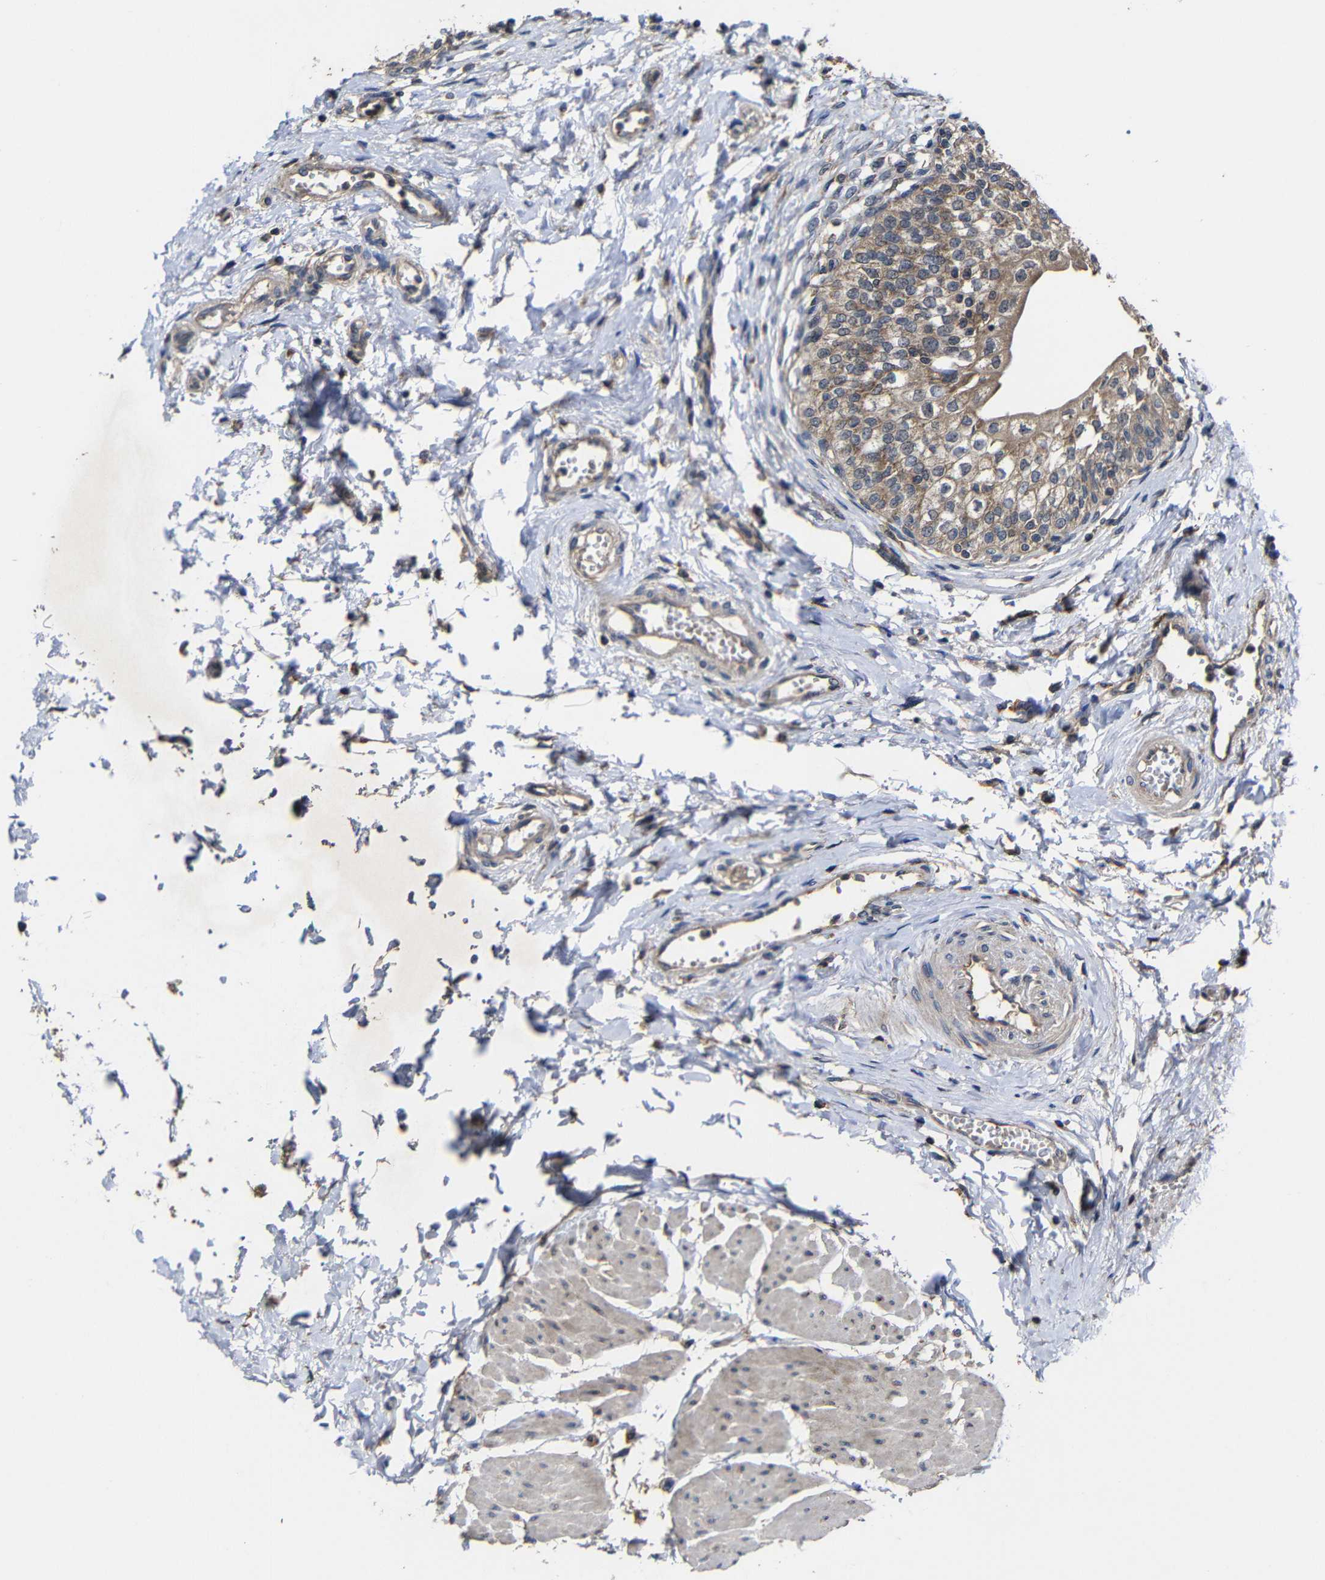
{"staining": {"intensity": "moderate", "quantity": ">75%", "location": "cytoplasmic/membranous"}, "tissue": "urinary bladder", "cell_type": "Urothelial cells", "image_type": "normal", "snomed": [{"axis": "morphology", "description": "Normal tissue, NOS"}, {"axis": "topography", "description": "Urinary bladder"}], "caption": "Immunohistochemistry staining of benign urinary bladder, which reveals medium levels of moderate cytoplasmic/membranous staining in approximately >75% of urothelial cells indicating moderate cytoplasmic/membranous protein staining. The staining was performed using DAB (brown) for protein detection and nuclei were counterstained in hematoxylin (blue).", "gene": "LPAR5", "patient": {"sex": "male", "age": 55}}